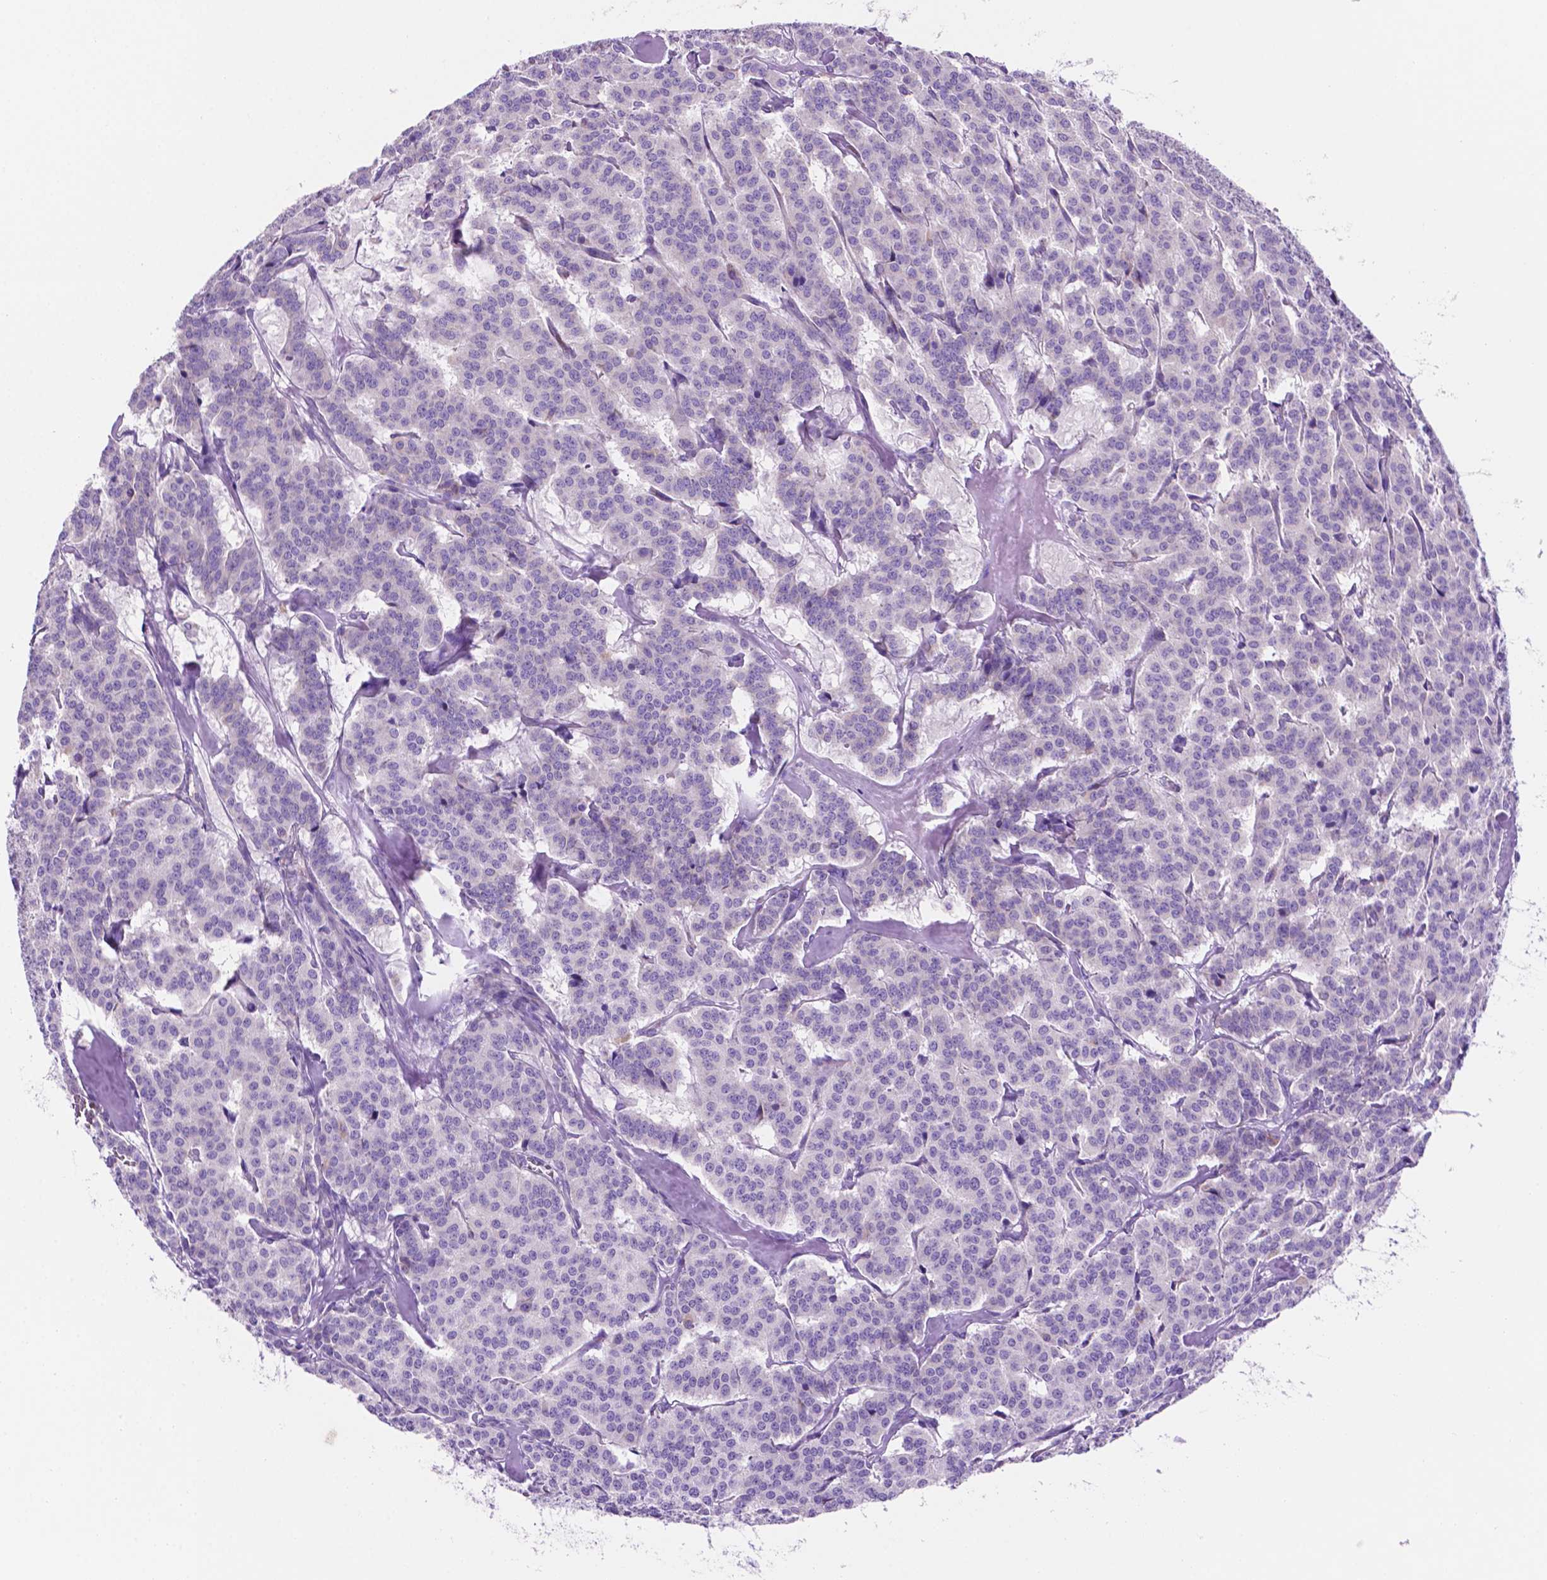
{"staining": {"intensity": "negative", "quantity": "none", "location": "none"}, "tissue": "carcinoid", "cell_type": "Tumor cells", "image_type": "cancer", "snomed": [{"axis": "morphology", "description": "Normal tissue, NOS"}, {"axis": "morphology", "description": "Carcinoid, malignant, NOS"}, {"axis": "topography", "description": "Lung"}], "caption": "High magnification brightfield microscopy of carcinoid (malignant) stained with DAB (brown) and counterstained with hematoxylin (blue): tumor cells show no significant staining. (DAB immunohistochemistry, high magnification).", "gene": "CEACAM7", "patient": {"sex": "female", "age": 46}}